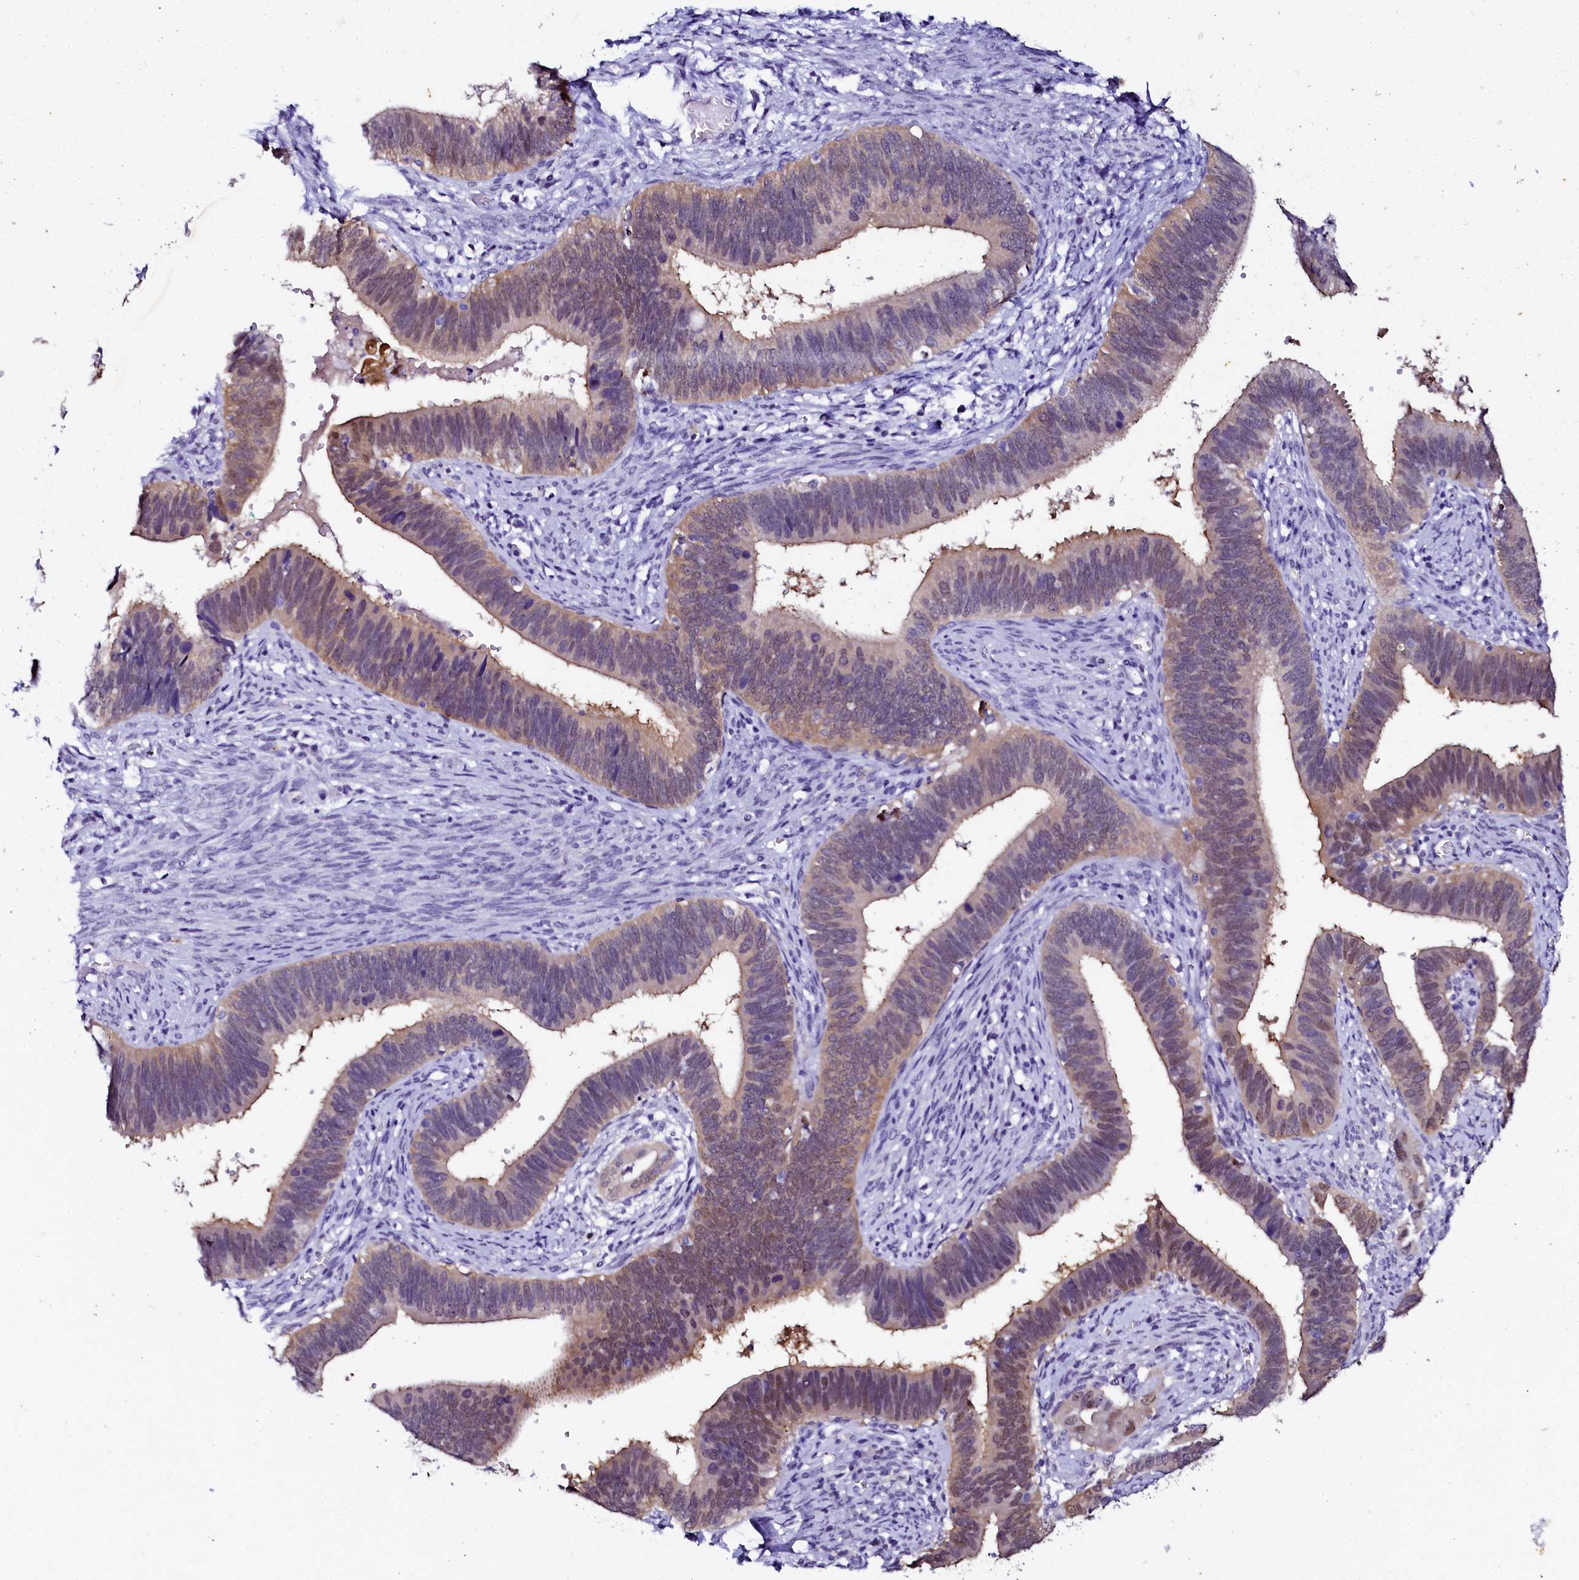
{"staining": {"intensity": "weak", "quantity": "25%-75%", "location": "cytoplasmic/membranous,nuclear"}, "tissue": "cervical cancer", "cell_type": "Tumor cells", "image_type": "cancer", "snomed": [{"axis": "morphology", "description": "Adenocarcinoma, NOS"}, {"axis": "topography", "description": "Cervix"}], "caption": "Weak cytoplasmic/membranous and nuclear positivity for a protein is seen in approximately 25%-75% of tumor cells of cervical cancer using IHC.", "gene": "SORD", "patient": {"sex": "female", "age": 42}}